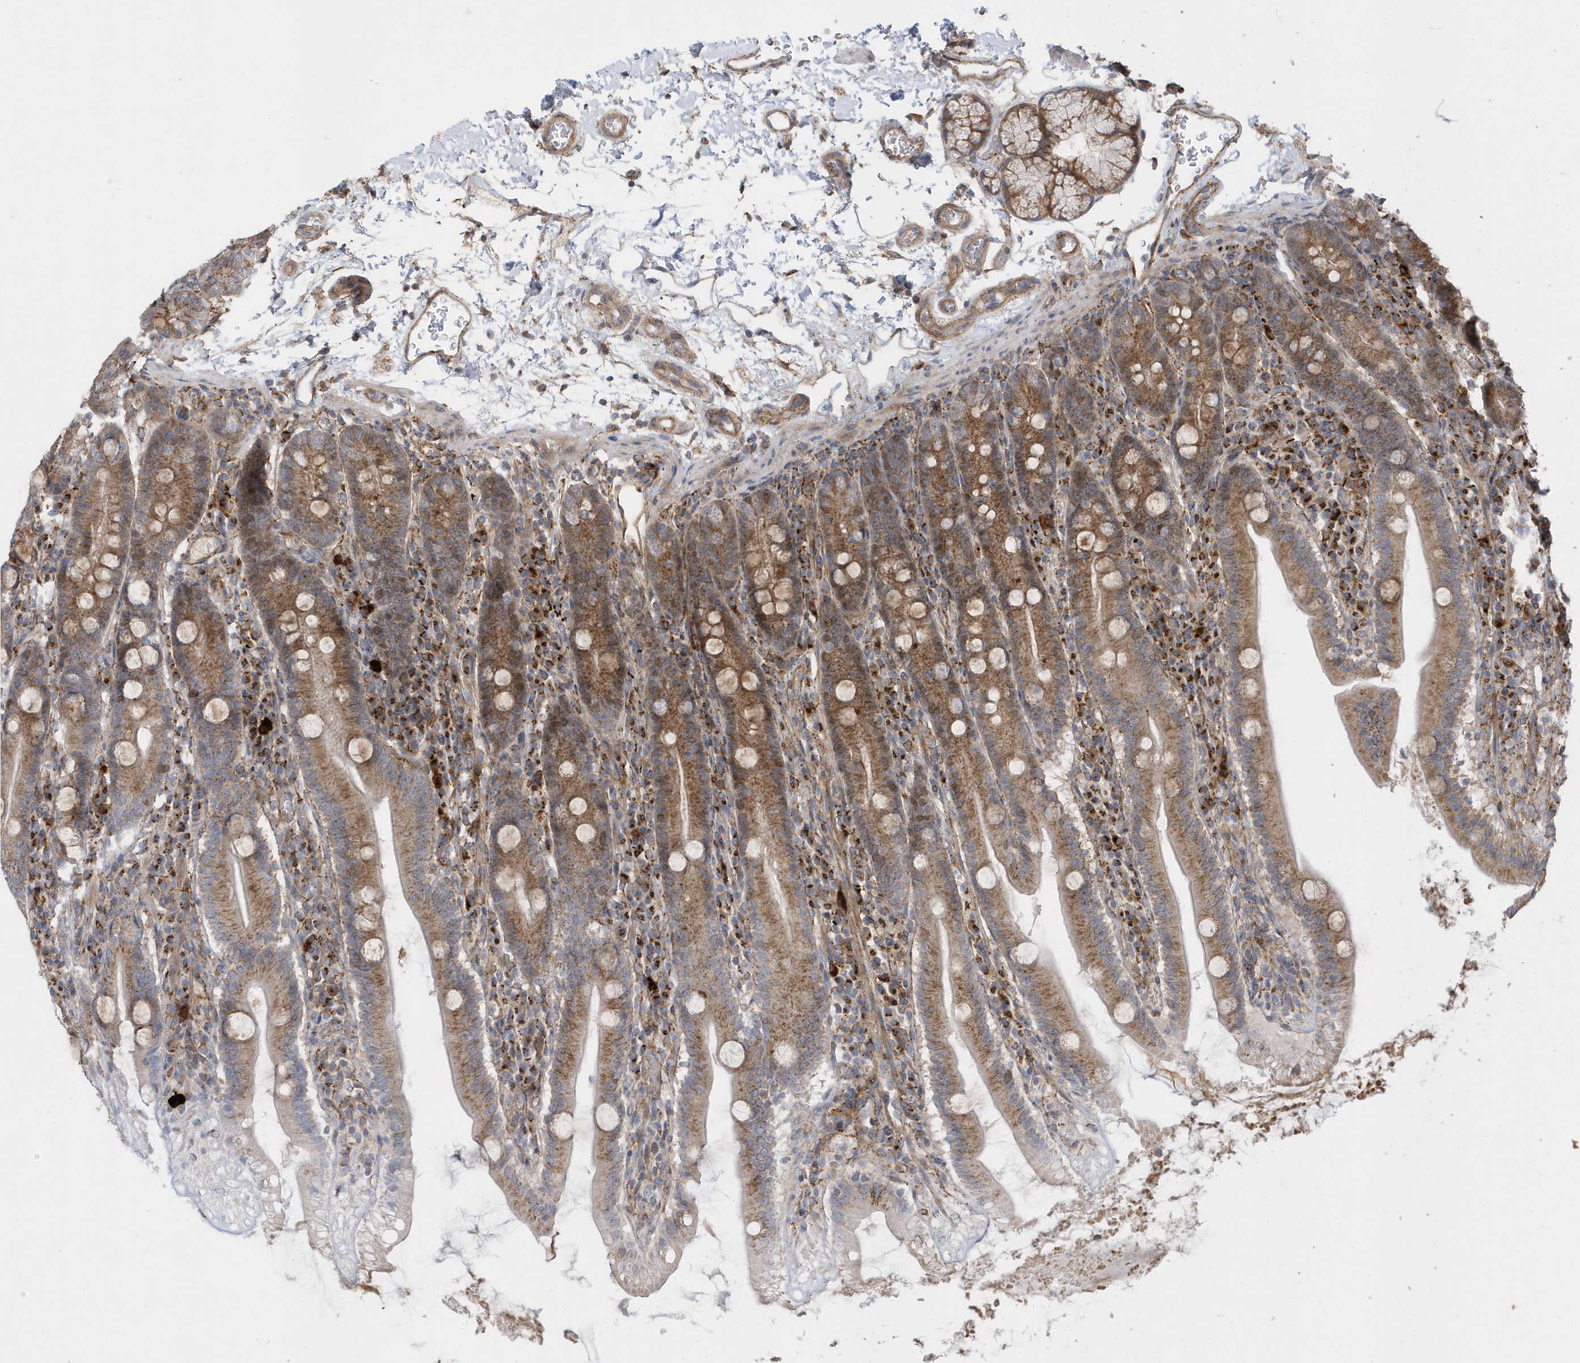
{"staining": {"intensity": "moderate", "quantity": ">75%", "location": "cytoplasmic/membranous"}, "tissue": "duodenum", "cell_type": "Glandular cells", "image_type": "normal", "snomed": [{"axis": "morphology", "description": "Normal tissue, NOS"}, {"axis": "topography", "description": "Duodenum"}], "caption": "Protein staining of benign duodenum reveals moderate cytoplasmic/membranous expression in approximately >75% of glandular cells.", "gene": "HRH4", "patient": {"sex": "male", "age": 35}}